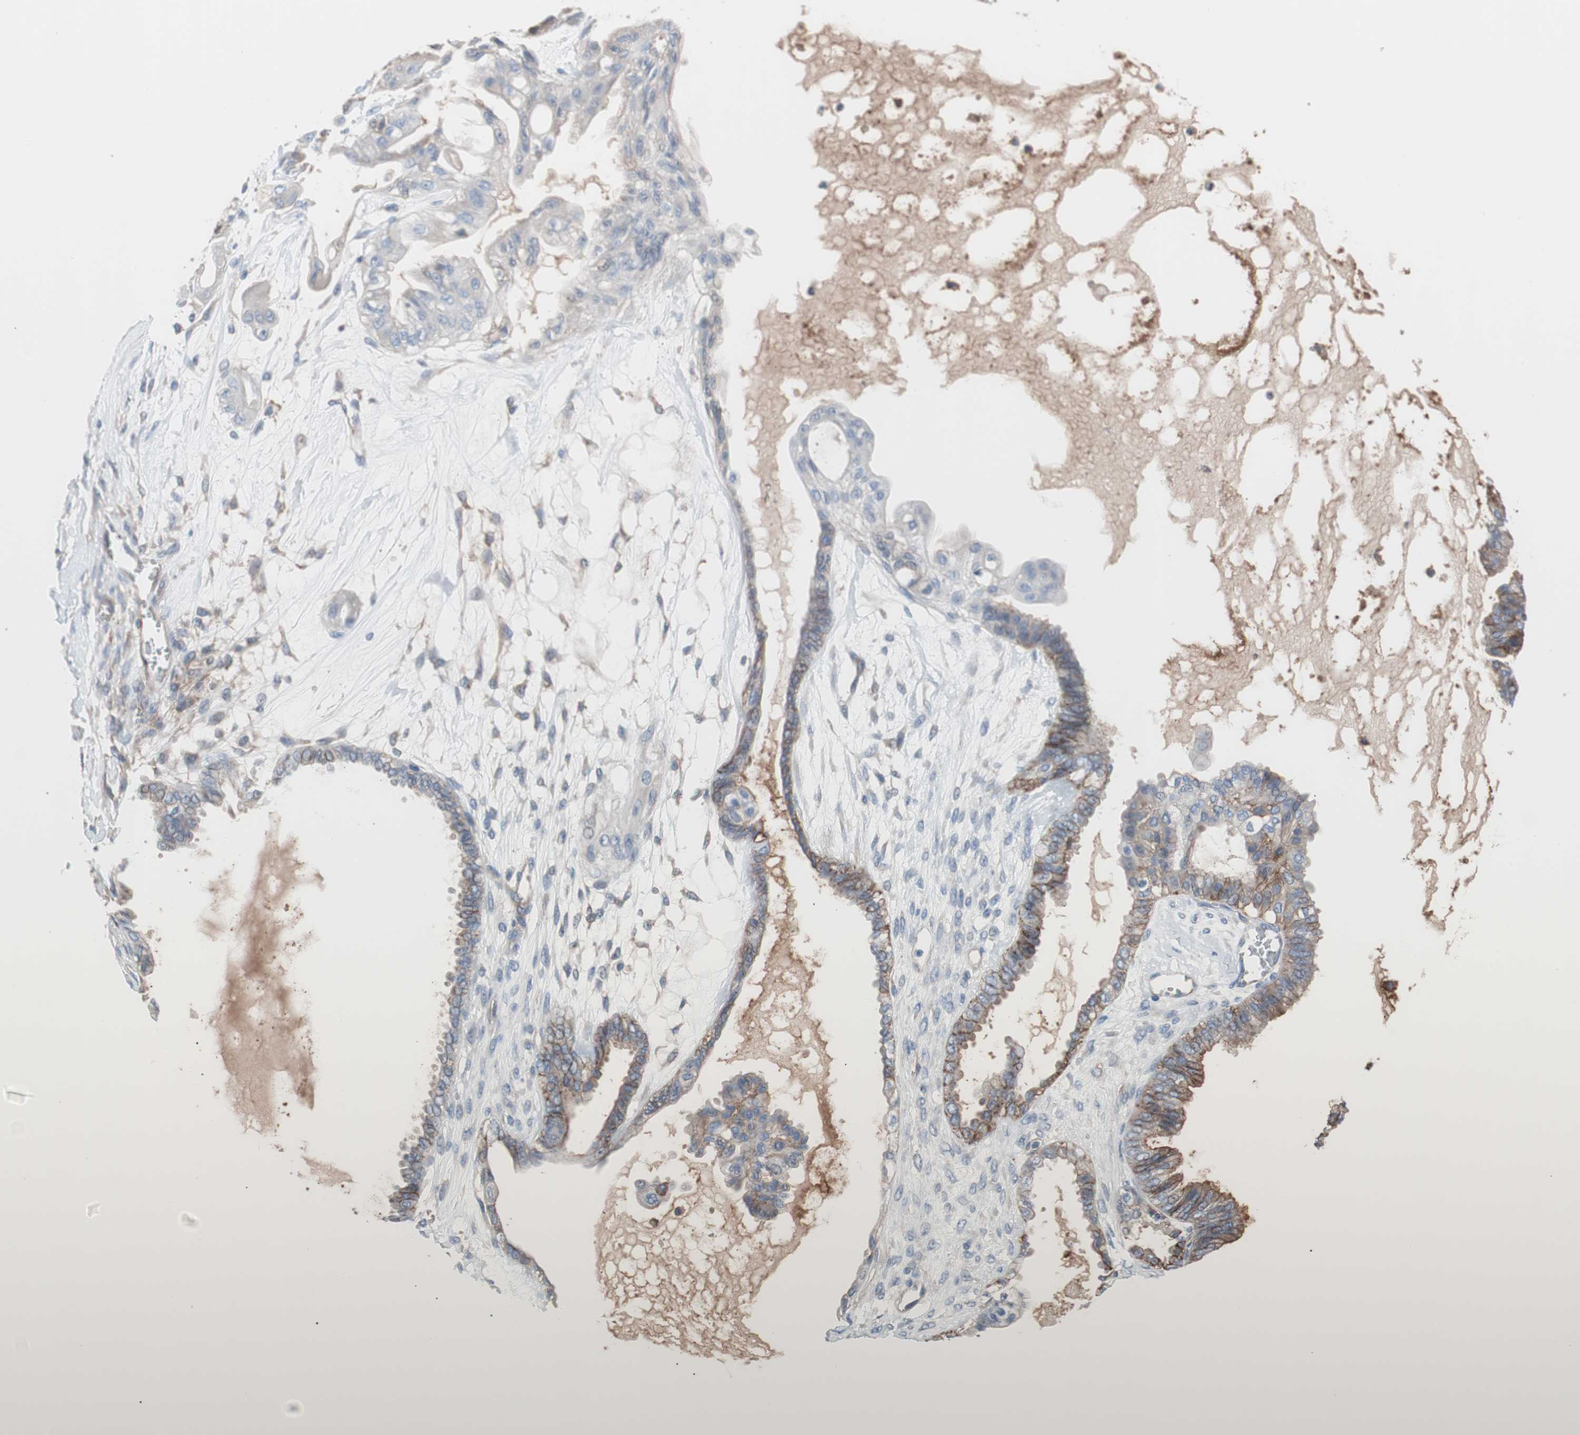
{"staining": {"intensity": "strong", "quantity": "25%-75%", "location": "cytoplasmic/membranous"}, "tissue": "ovarian cancer", "cell_type": "Tumor cells", "image_type": "cancer", "snomed": [{"axis": "morphology", "description": "Carcinoma, NOS"}, {"axis": "morphology", "description": "Carcinoma, endometroid"}, {"axis": "topography", "description": "Ovary"}], "caption": "Endometroid carcinoma (ovarian) stained with a brown dye reveals strong cytoplasmic/membranous positive staining in approximately 25%-75% of tumor cells.", "gene": "CD81", "patient": {"sex": "female", "age": 50}}